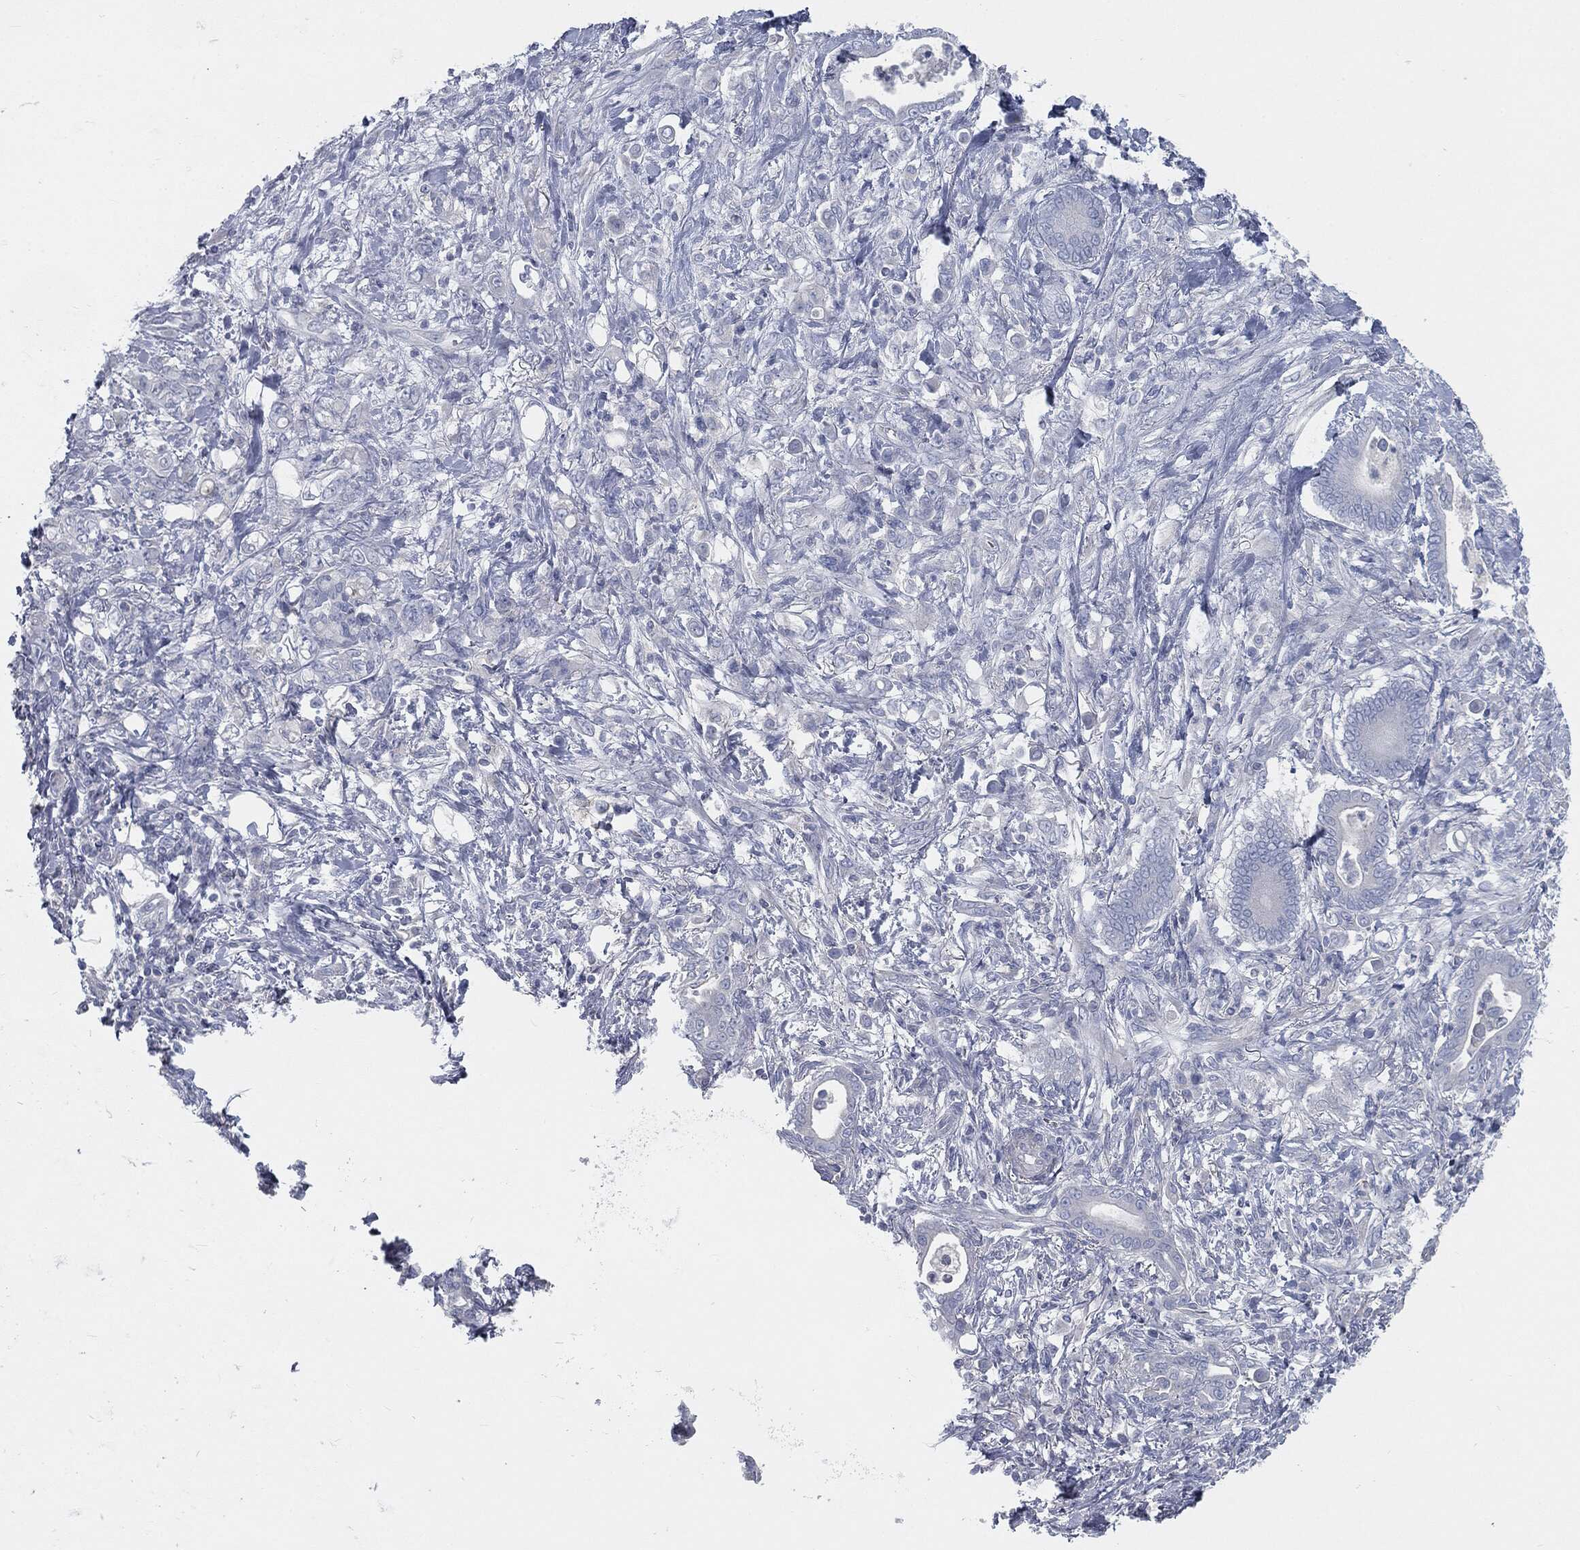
{"staining": {"intensity": "negative", "quantity": "none", "location": "none"}, "tissue": "stomach cancer", "cell_type": "Tumor cells", "image_type": "cancer", "snomed": [{"axis": "morphology", "description": "Adenocarcinoma, NOS"}, {"axis": "topography", "description": "Stomach"}], "caption": "Stomach adenocarcinoma stained for a protein using IHC displays no expression tumor cells.", "gene": "CAV3", "patient": {"sex": "female", "age": 79}}